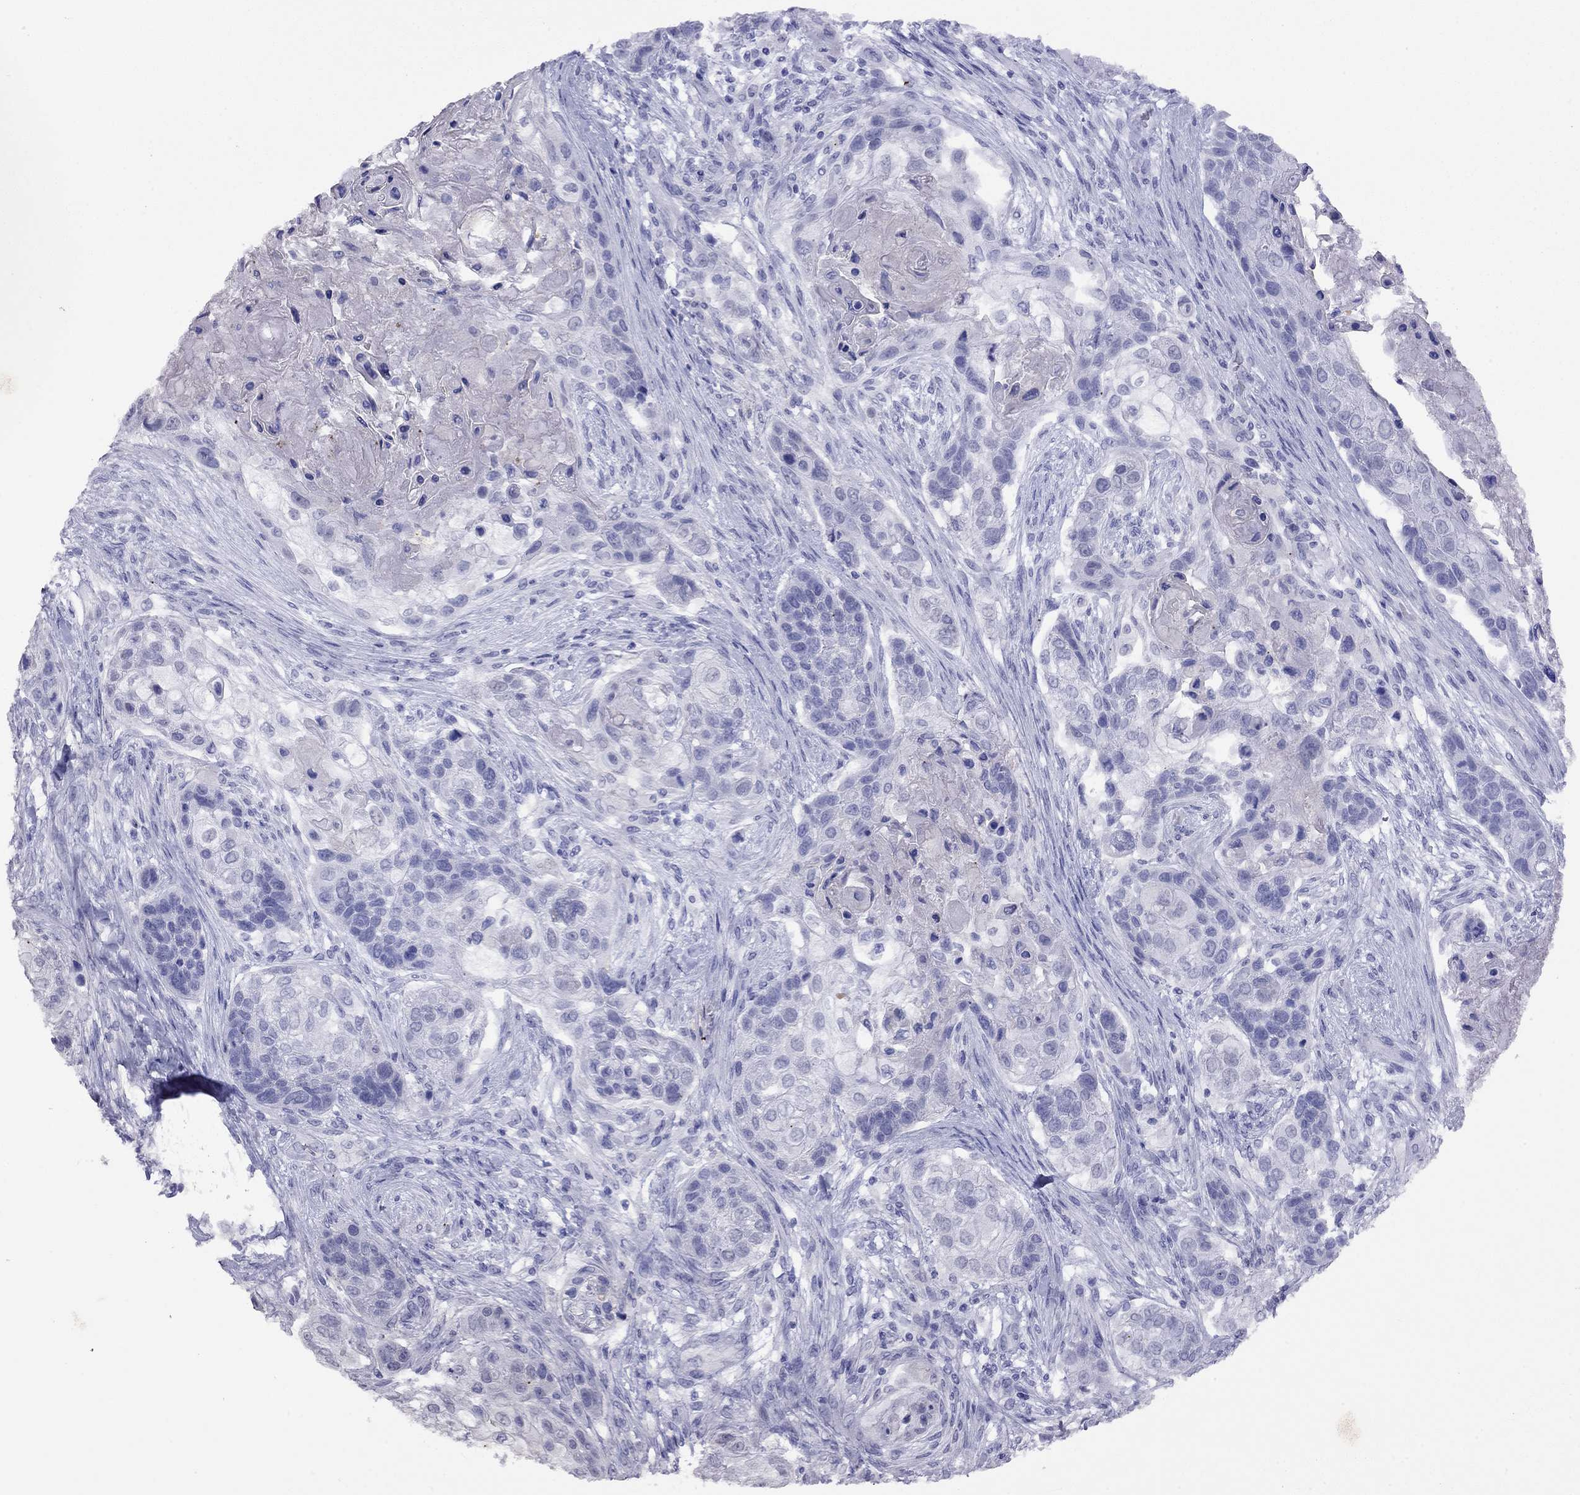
{"staining": {"intensity": "negative", "quantity": "none", "location": "none"}, "tissue": "lung cancer", "cell_type": "Tumor cells", "image_type": "cancer", "snomed": [{"axis": "morphology", "description": "Squamous cell carcinoma, NOS"}, {"axis": "topography", "description": "Lung"}], "caption": "Lung squamous cell carcinoma was stained to show a protein in brown. There is no significant staining in tumor cells.", "gene": "SLC30A8", "patient": {"sex": "male", "age": 69}}